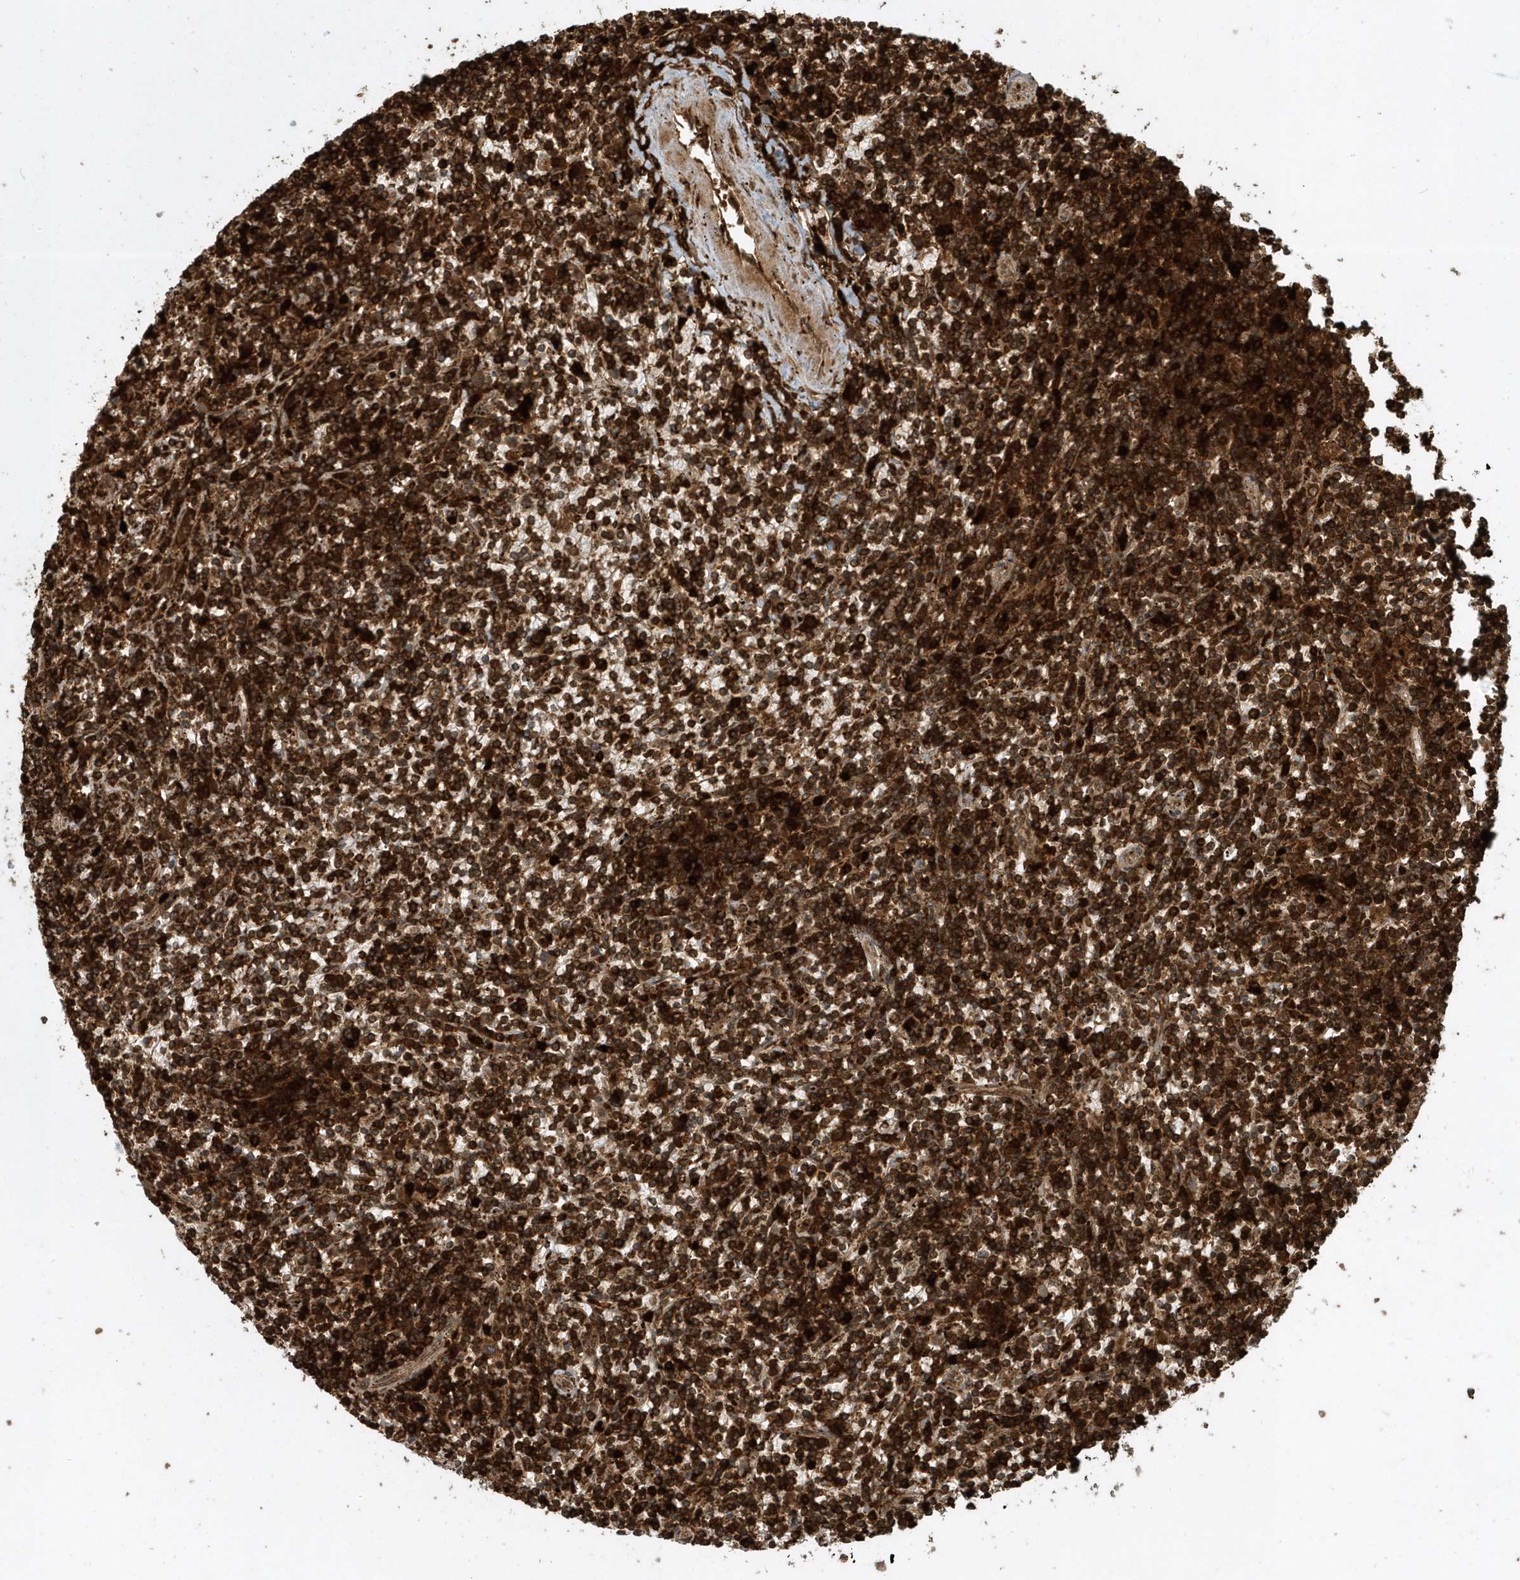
{"staining": {"intensity": "strong", "quantity": ">75%", "location": "cytoplasmic/membranous"}, "tissue": "lymphoma", "cell_type": "Tumor cells", "image_type": "cancer", "snomed": [{"axis": "morphology", "description": "Malignant lymphoma, non-Hodgkin's type, Low grade"}, {"axis": "topography", "description": "Spleen"}], "caption": "Strong cytoplasmic/membranous staining is identified in about >75% of tumor cells in malignant lymphoma, non-Hodgkin's type (low-grade).", "gene": "CLCN6", "patient": {"sex": "male", "age": 76}}